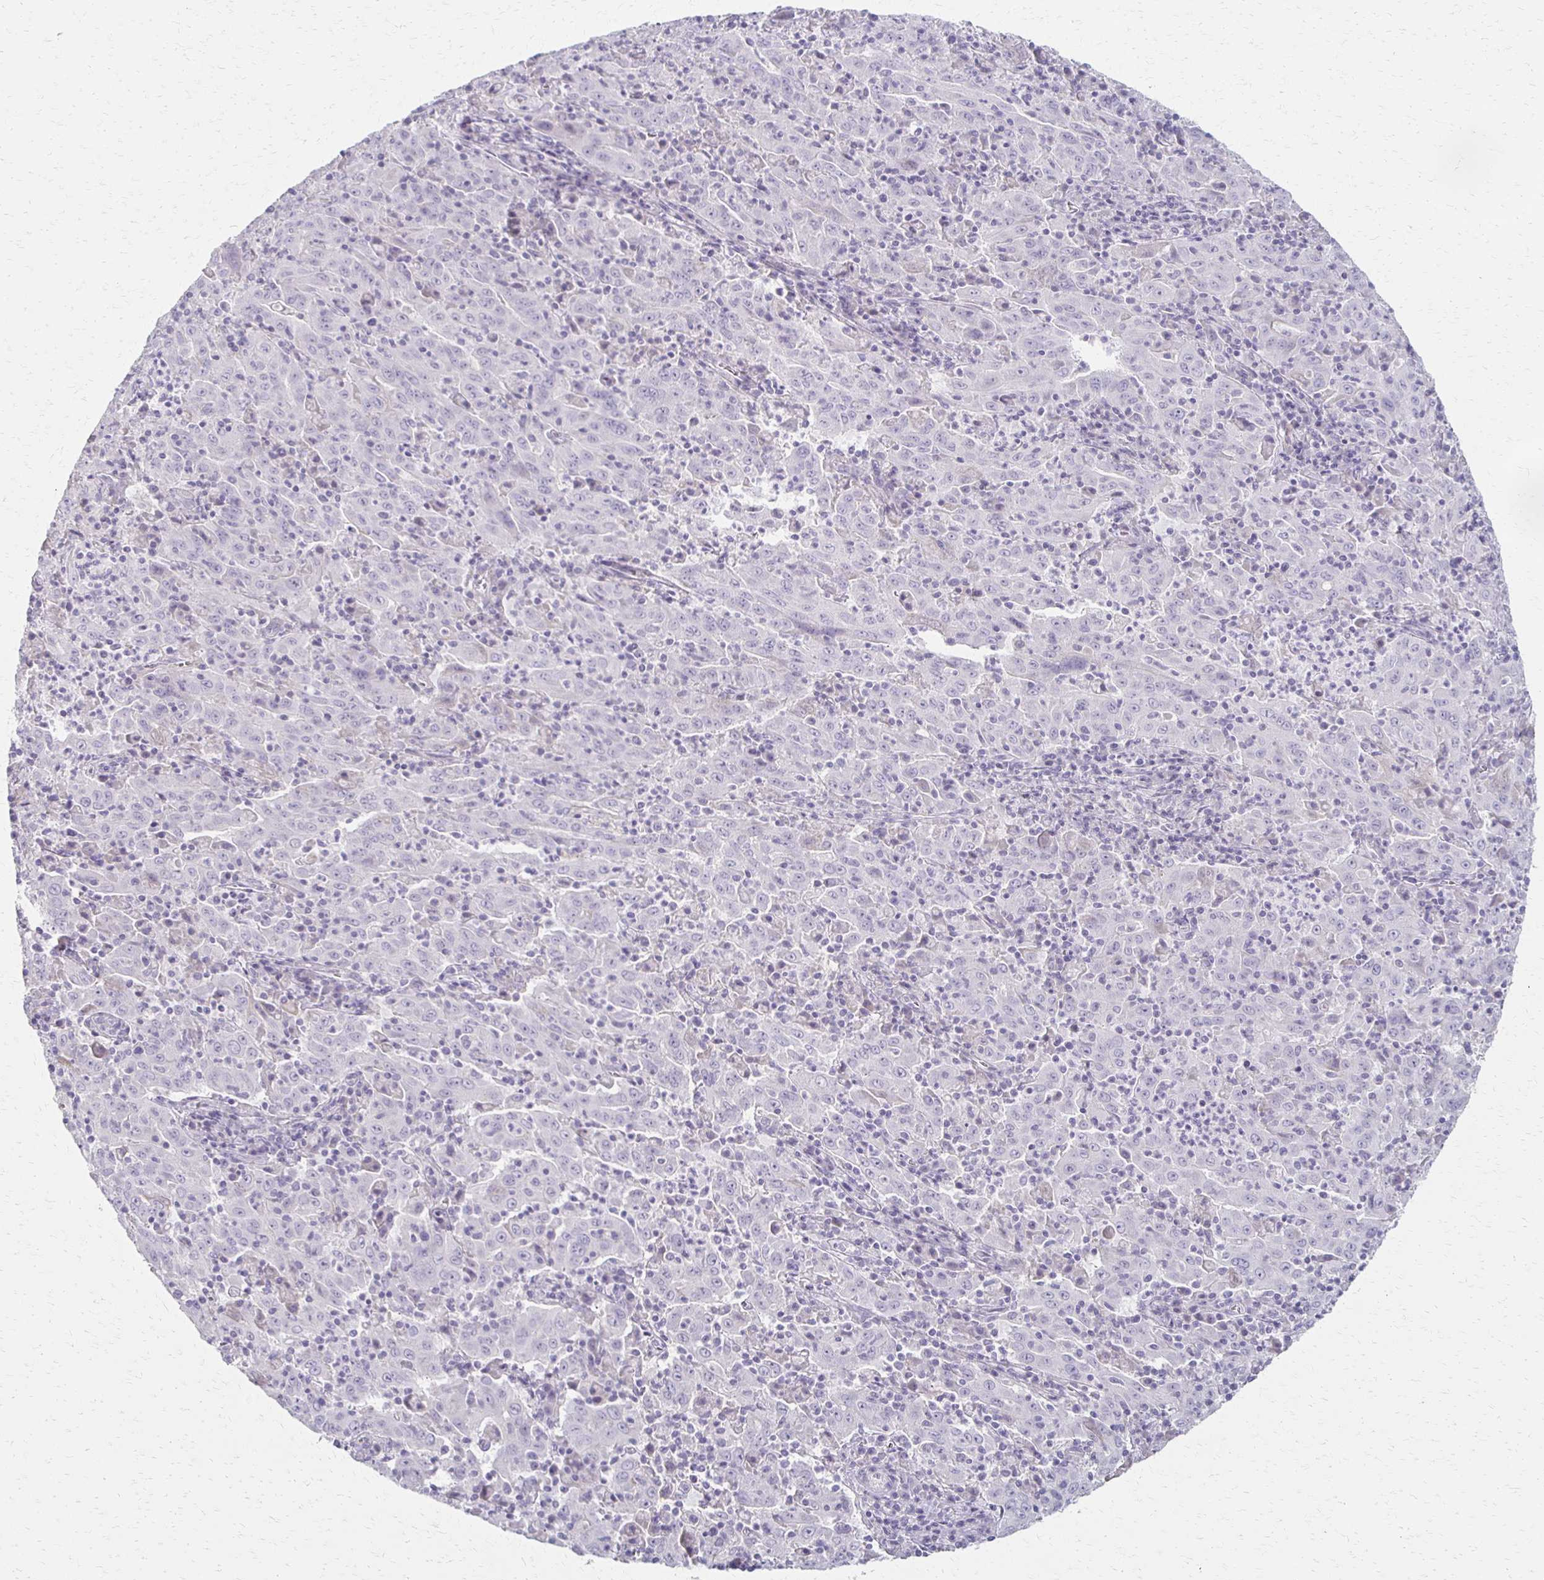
{"staining": {"intensity": "negative", "quantity": "none", "location": "none"}, "tissue": "pancreatic cancer", "cell_type": "Tumor cells", "image_type": "cancer", "snomed": [{"axis": "morphology", "description": "Adenocarcinoma, NOS"}, {"axis": "topography", "description": "Pancreas"}], "caption": "Pancreatic cancer (adenocarcinoma) stained for a protein using IHC exhibits no staining tumor cells.", "gene": "FOXO4", "patient": {"sex": "male", "age": 63}}